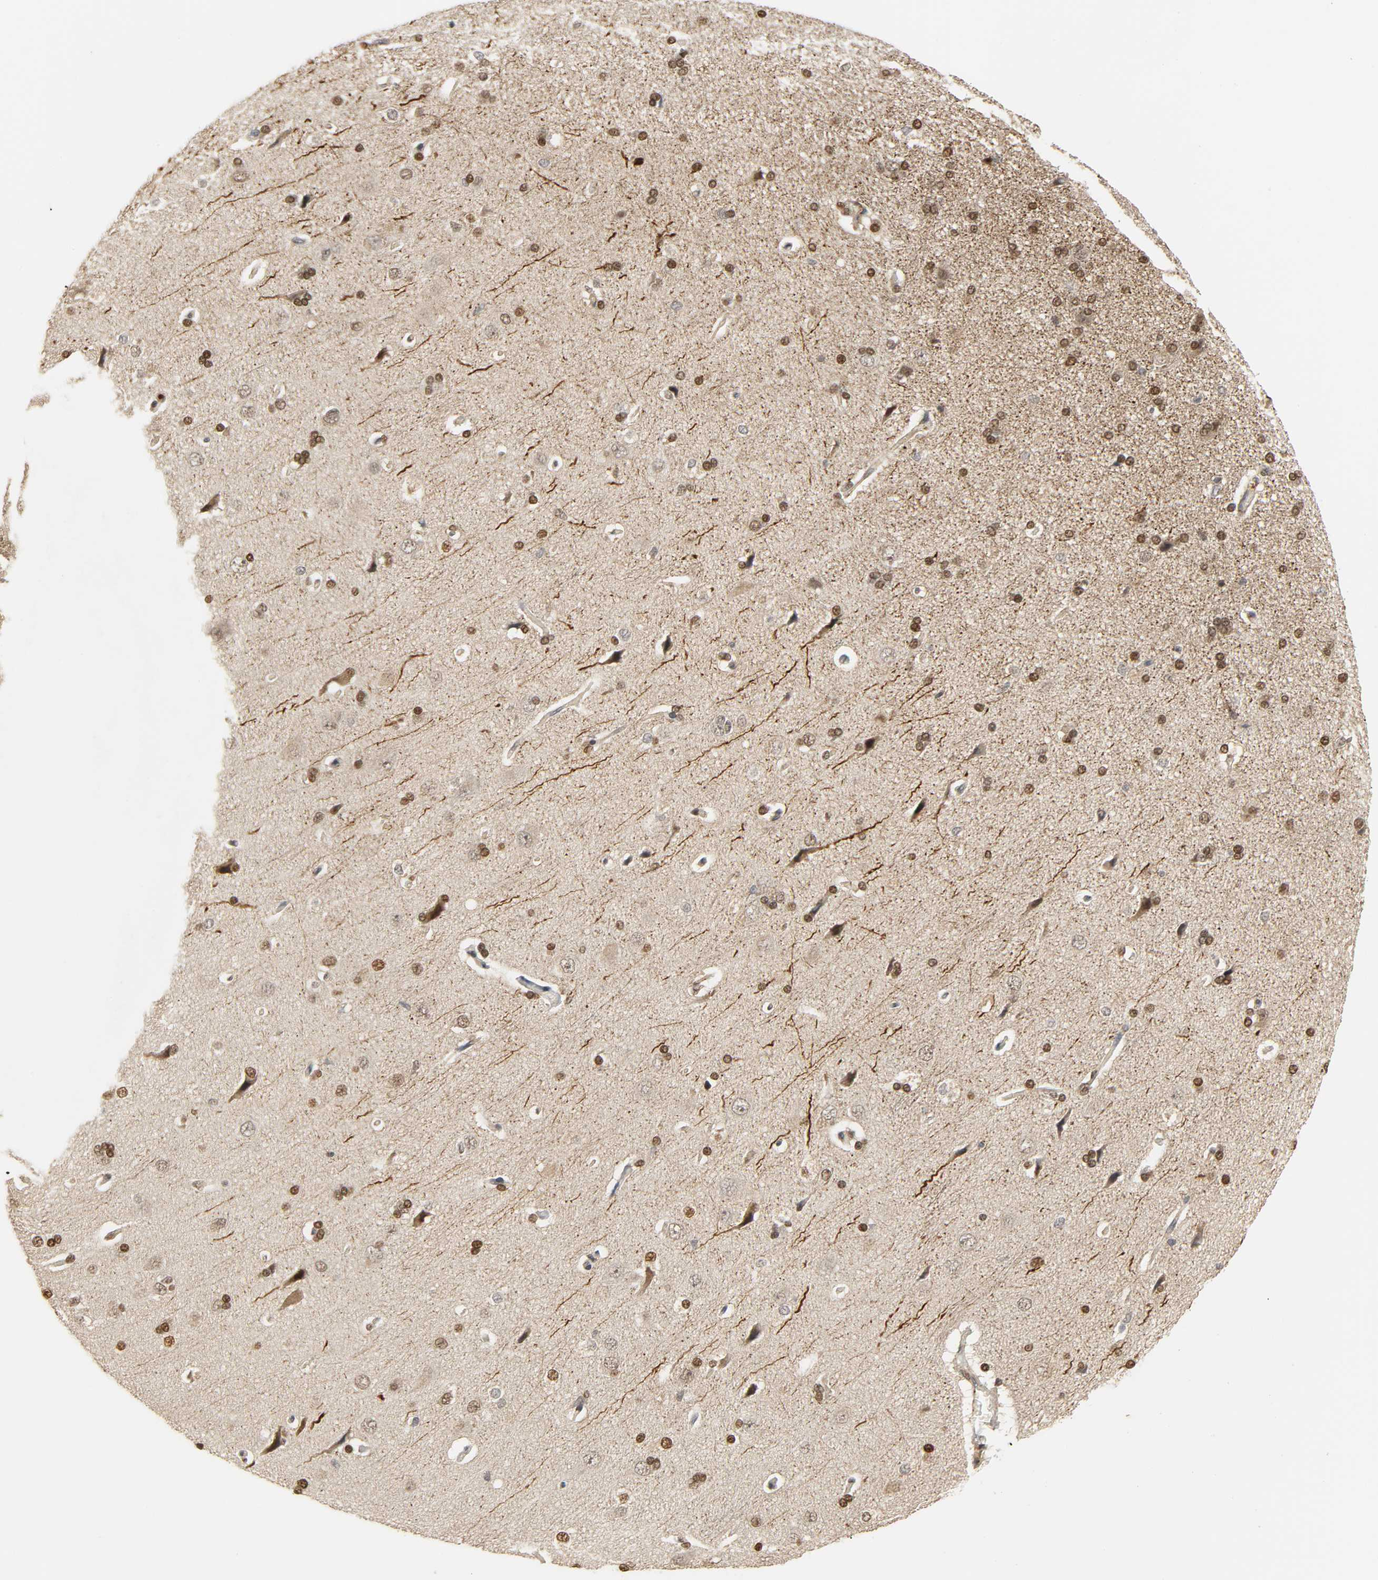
{"staining": {"intensity": "negative", "quantity": "none", "location": "none"}, "tissue": "cerebral cortex", "cell_type": "Endothelial cells", "image_type": "normal", "snomed": [{"axis": "morphology", "description": "Normal tissue, NOS"}, {"axis": "topography", "description": "Cerebral cortex"}], "caption": "This is a micrograph of immunohistochemistry (IHC) staining of normal cerebral cortex, which shows no staining in endothelial cells.", "gene": "ZFPM2", "patient": {"sex": "male", "age": 62}}